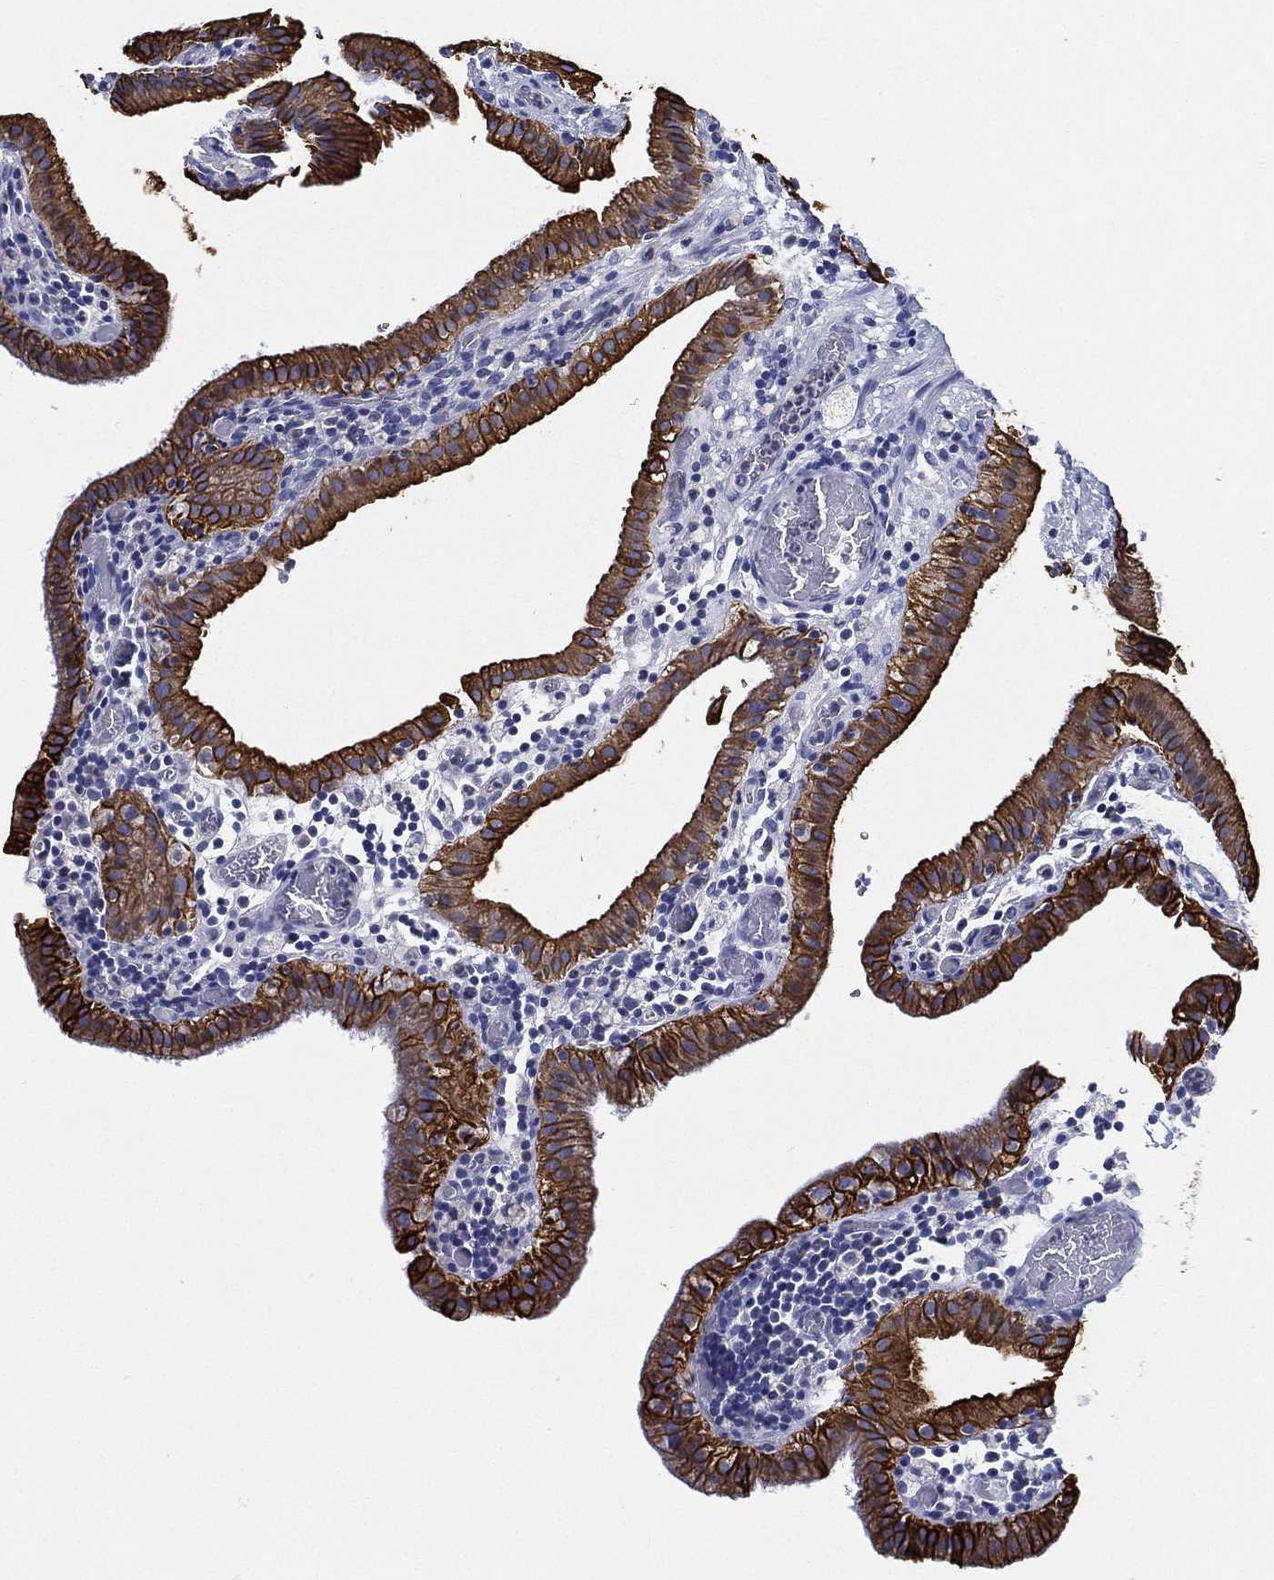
{"staining": {"intensity": "strong", "quantity": ">75%", "location": "cytoplasmic/membranous"}, "tissue": "gallbladder", "cell_type": "Glandular cells", "image_type": "normal", "snomed": [{"axis": "morphology", "description": "Normal tissue, NOS"}, {"axis": "topography", "description": "Gallbladder"}], "caption": "A high-resolution histopathology image shows immunohistochemistry staining of unremarkable gallbladder, which exhibits strong cytoplasmic/membranous expression in about >75% of glandular cells. Using DAB (brown) and hematoxylin (blue) stains, captured at high magnification using brightfield microscopy.", "gene": "NEDD9", "patient": {"sex": "male", "age": 62}}